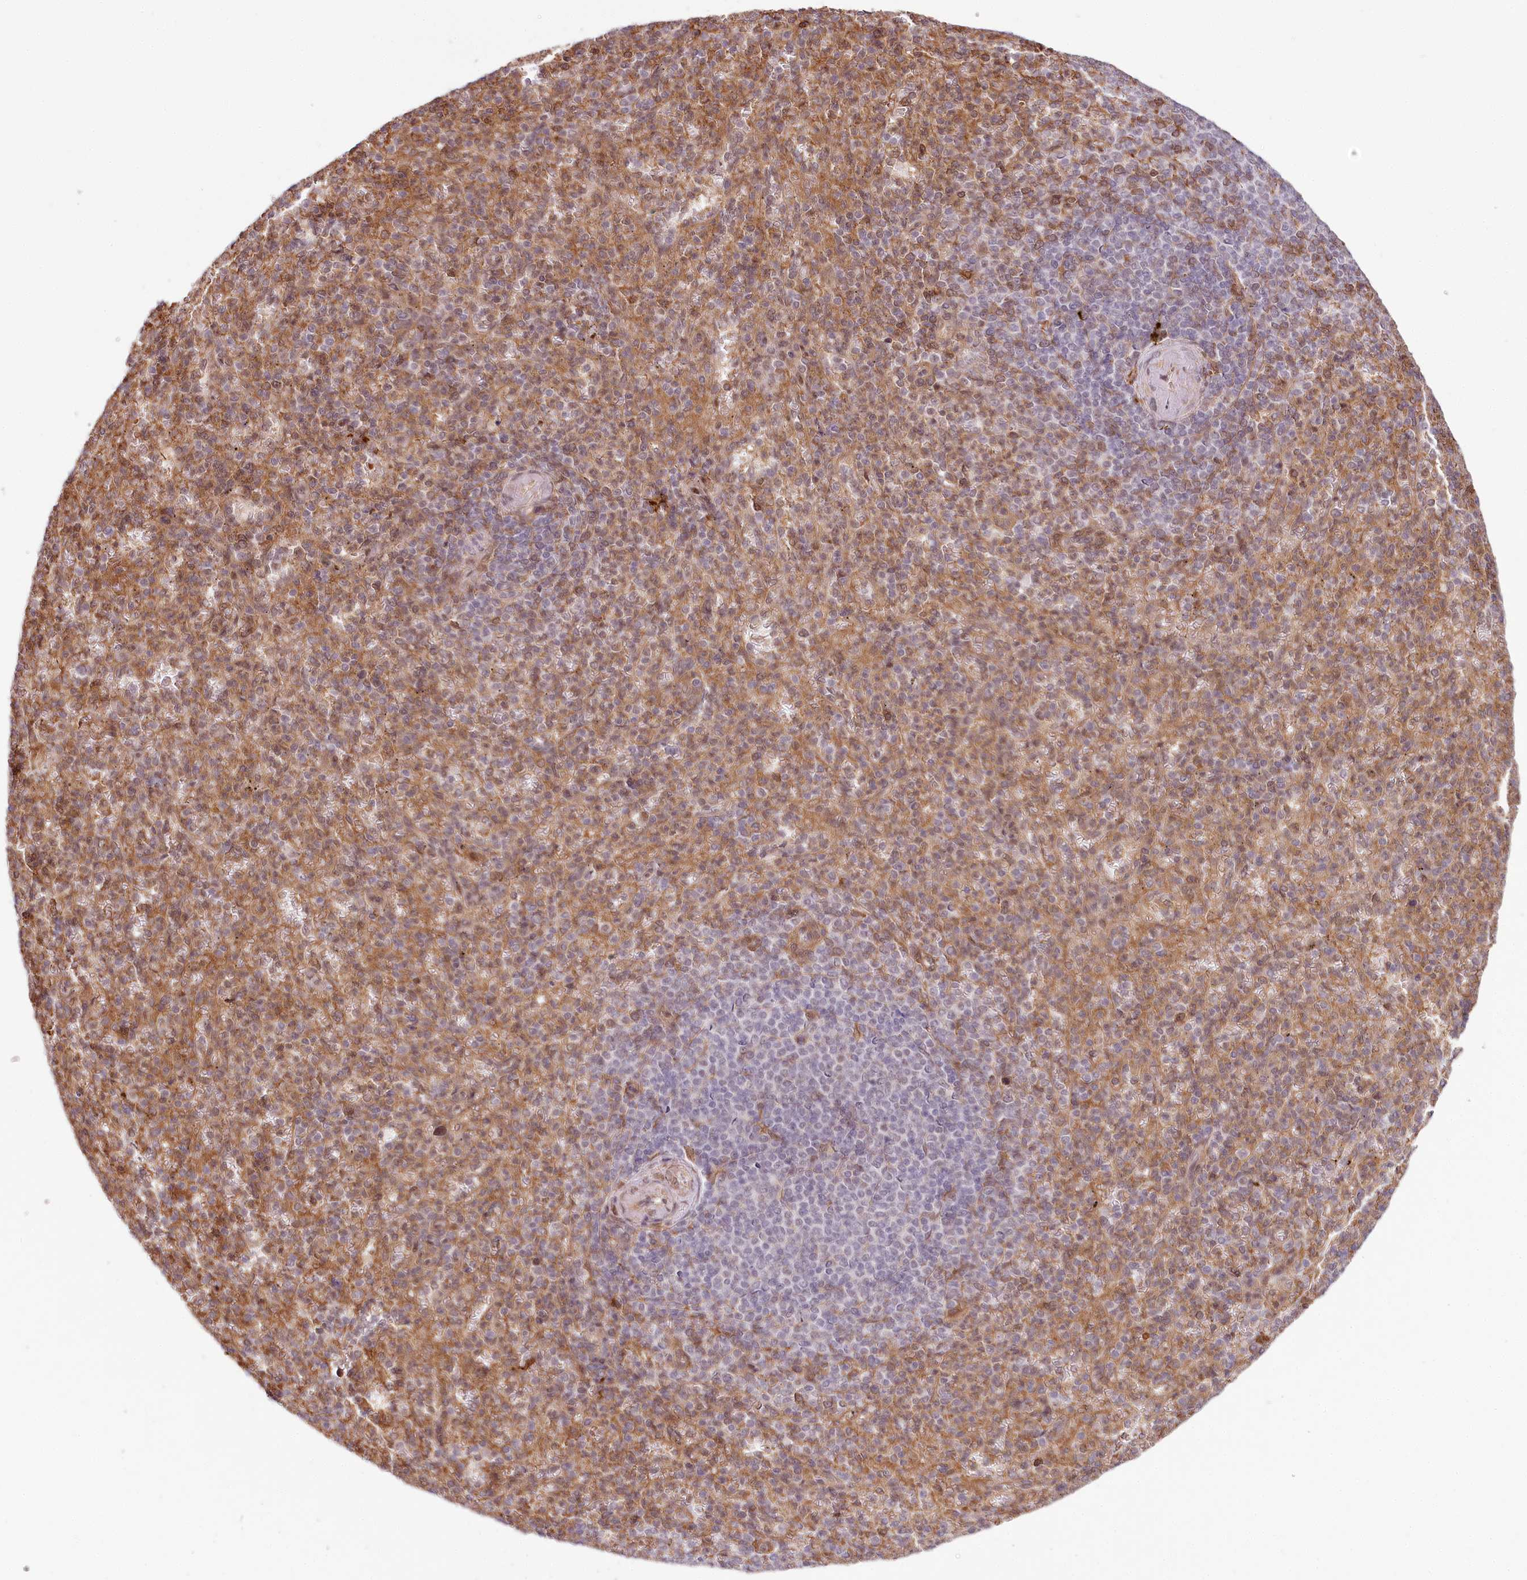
{"staining": {"intensity": "negative", "quantity": "none", "location": "none"}, "tissue": "spleen", "cell_type": "Cells in red pulp", "image_type": "normal", "snomed": [{"axis": "morphology", "description": "Normal tissue, NOS"}, {"axis": "topography", "description": "Spleen"}], "caption": "An IHC histopathology image of benign spleen is shown. There is no staining in cells in red pulp of spleen. (Stains: DAB immunohistochemistry (IHC) with hematoxylin counter stain, Microscopy: brightfield microscopy at high magnification).", "gene": "TUBGCP2", "patient": {"sex": "female", "age": 74}}